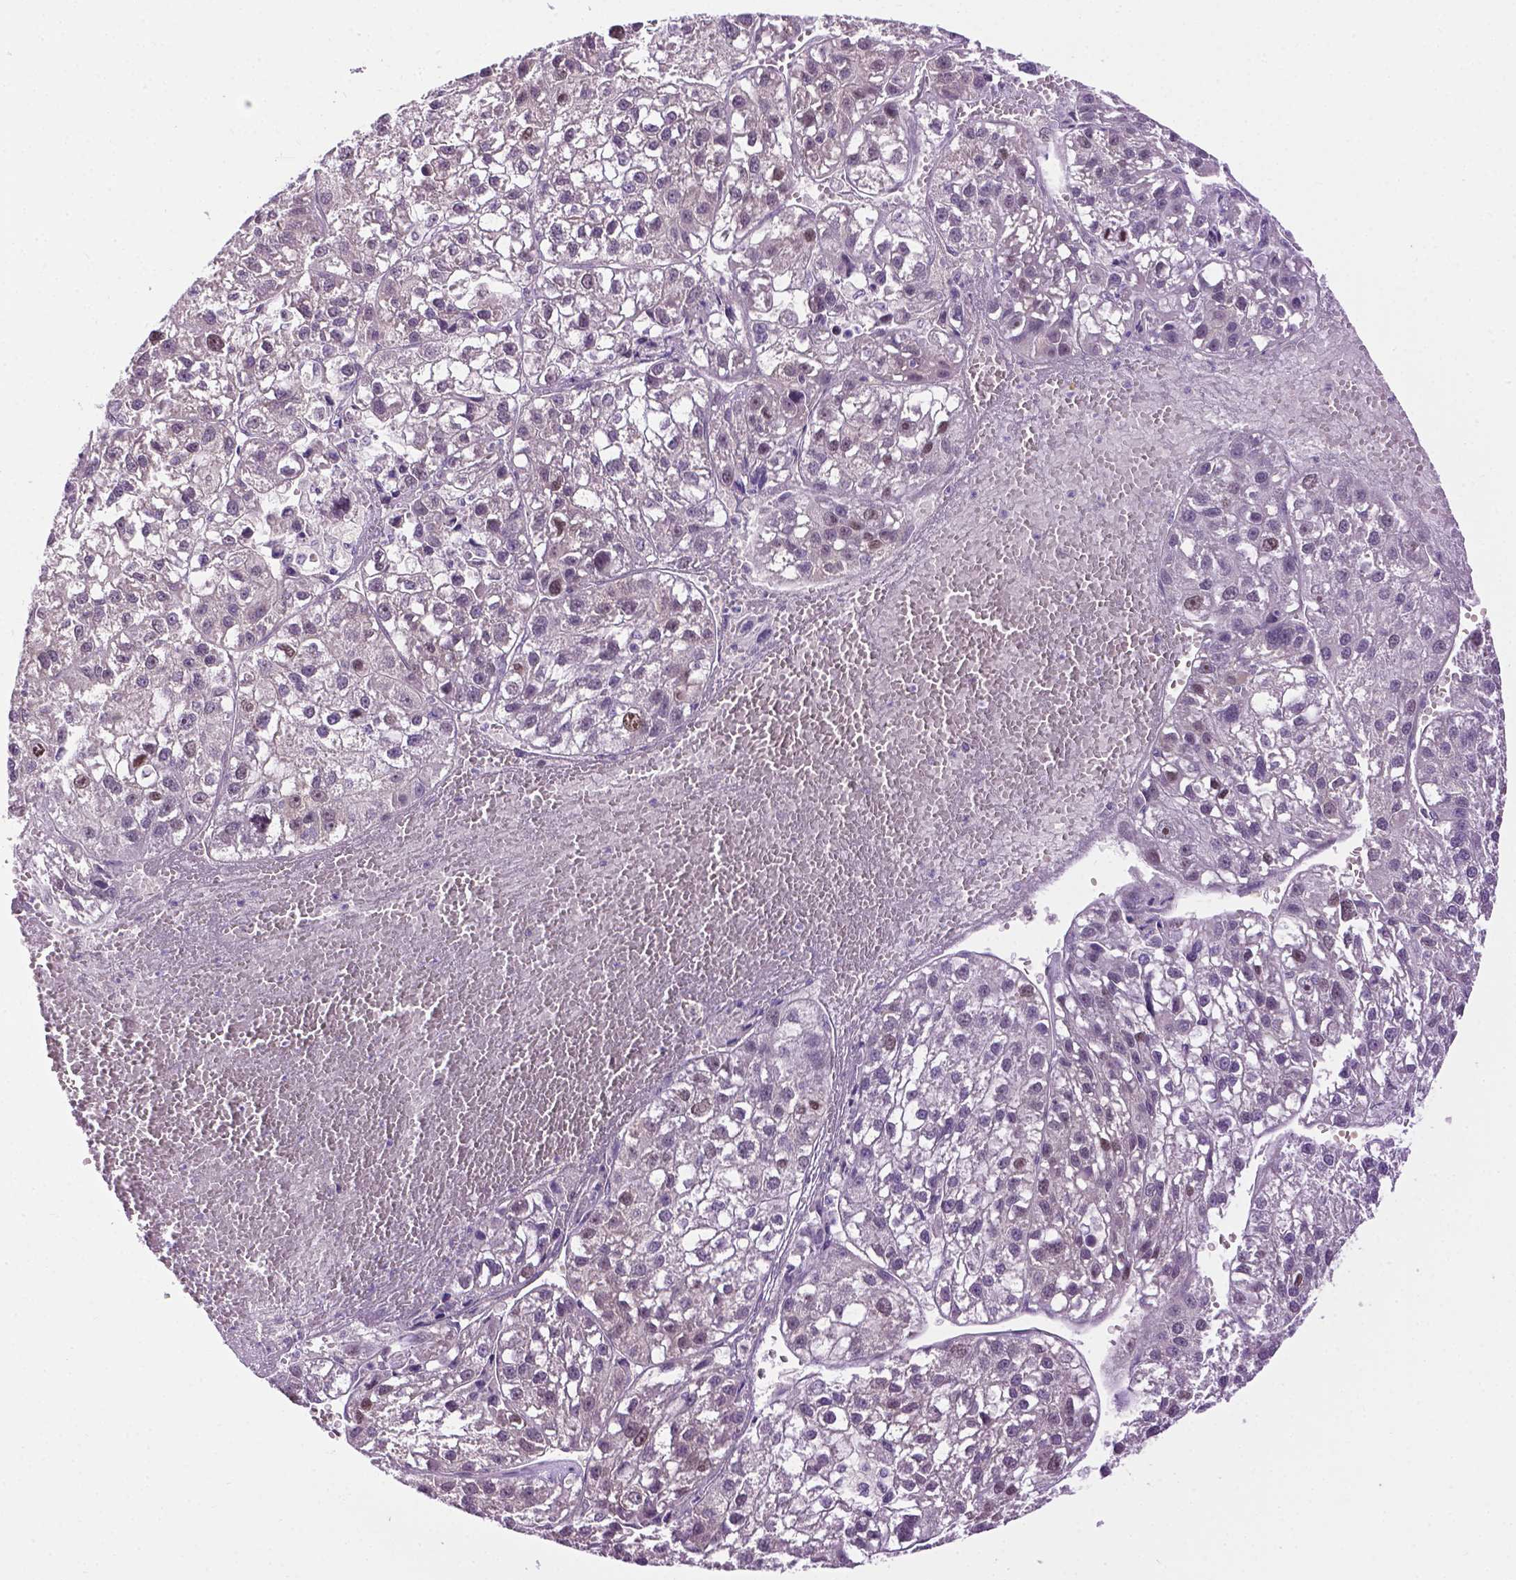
{"staining": {"intensity": "negative", "quantity": "none", "location": "none"}, "tissue": "liver cancer", "cell_type": "Tumor cells", "image_type": "cancer", "snomed": [{"axis": "morphology", "description": "Carcinoma, Hepatocellular, NOS"}, {"axis": "topography", "description": "Liver"}], "caption": "Image shows no protein expression in tumor cells of liver cancer (hepatocellular carcinoma) tissue. (Immunohistochemistry, brightfield microscopy, high magnification).", "gene": "DENND4A", "patient": {"sex": "female", "age": 70}}